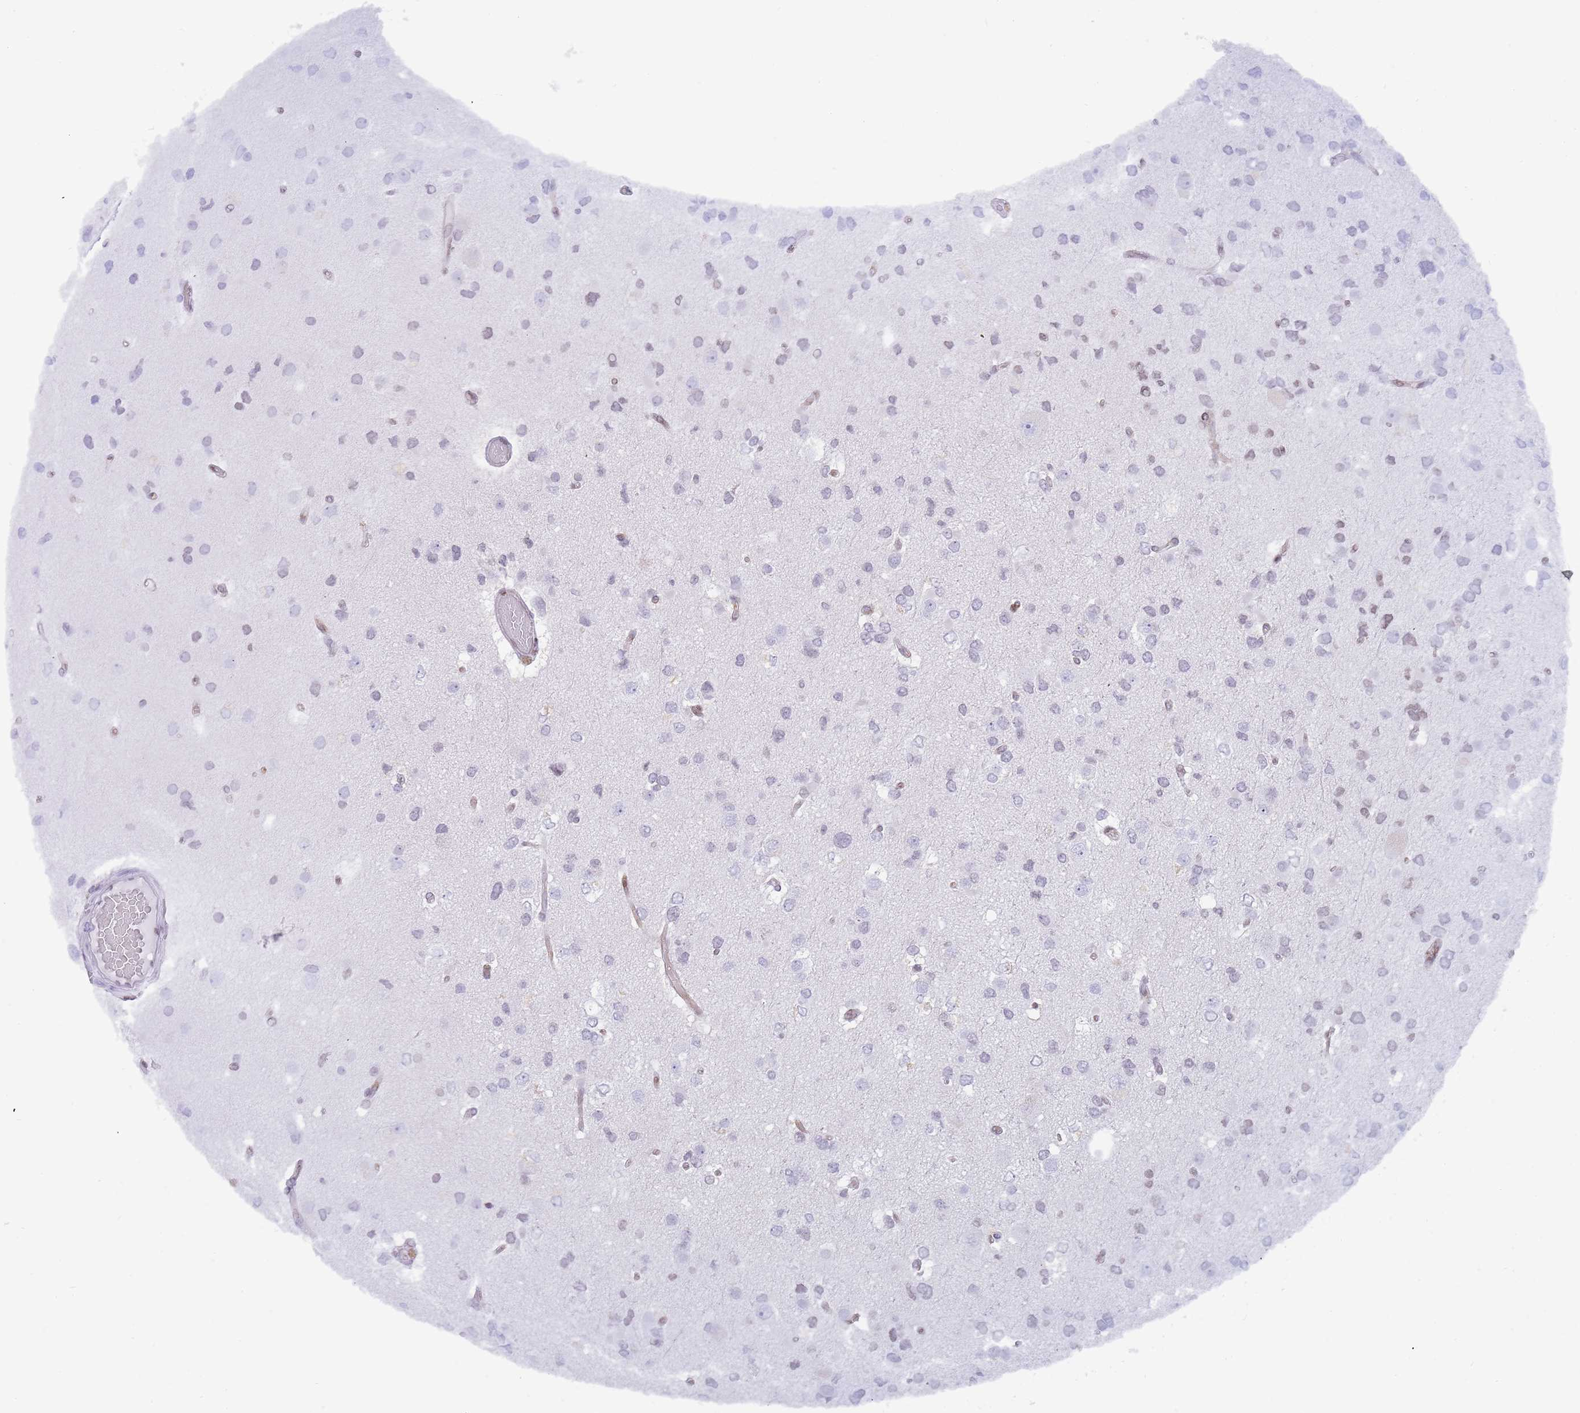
{"staining": {"intensity": "negative", "quantity": "none", "location": "none"}, "tissue": "glioma", "cell_type": "Tumor cells", "image_type": "cancer", "snomed": [{"axis": "morphology", "description": "Glioma, malignant, High grade"}, {"axis": "topography", "description": "Brain"}], "caption": "Human glioma stained for a protein using immunohistochemistry reveals no positivity in tumor cells.", "gene": "HDAC8", "patient": {"sex": "male", "age": 53}}